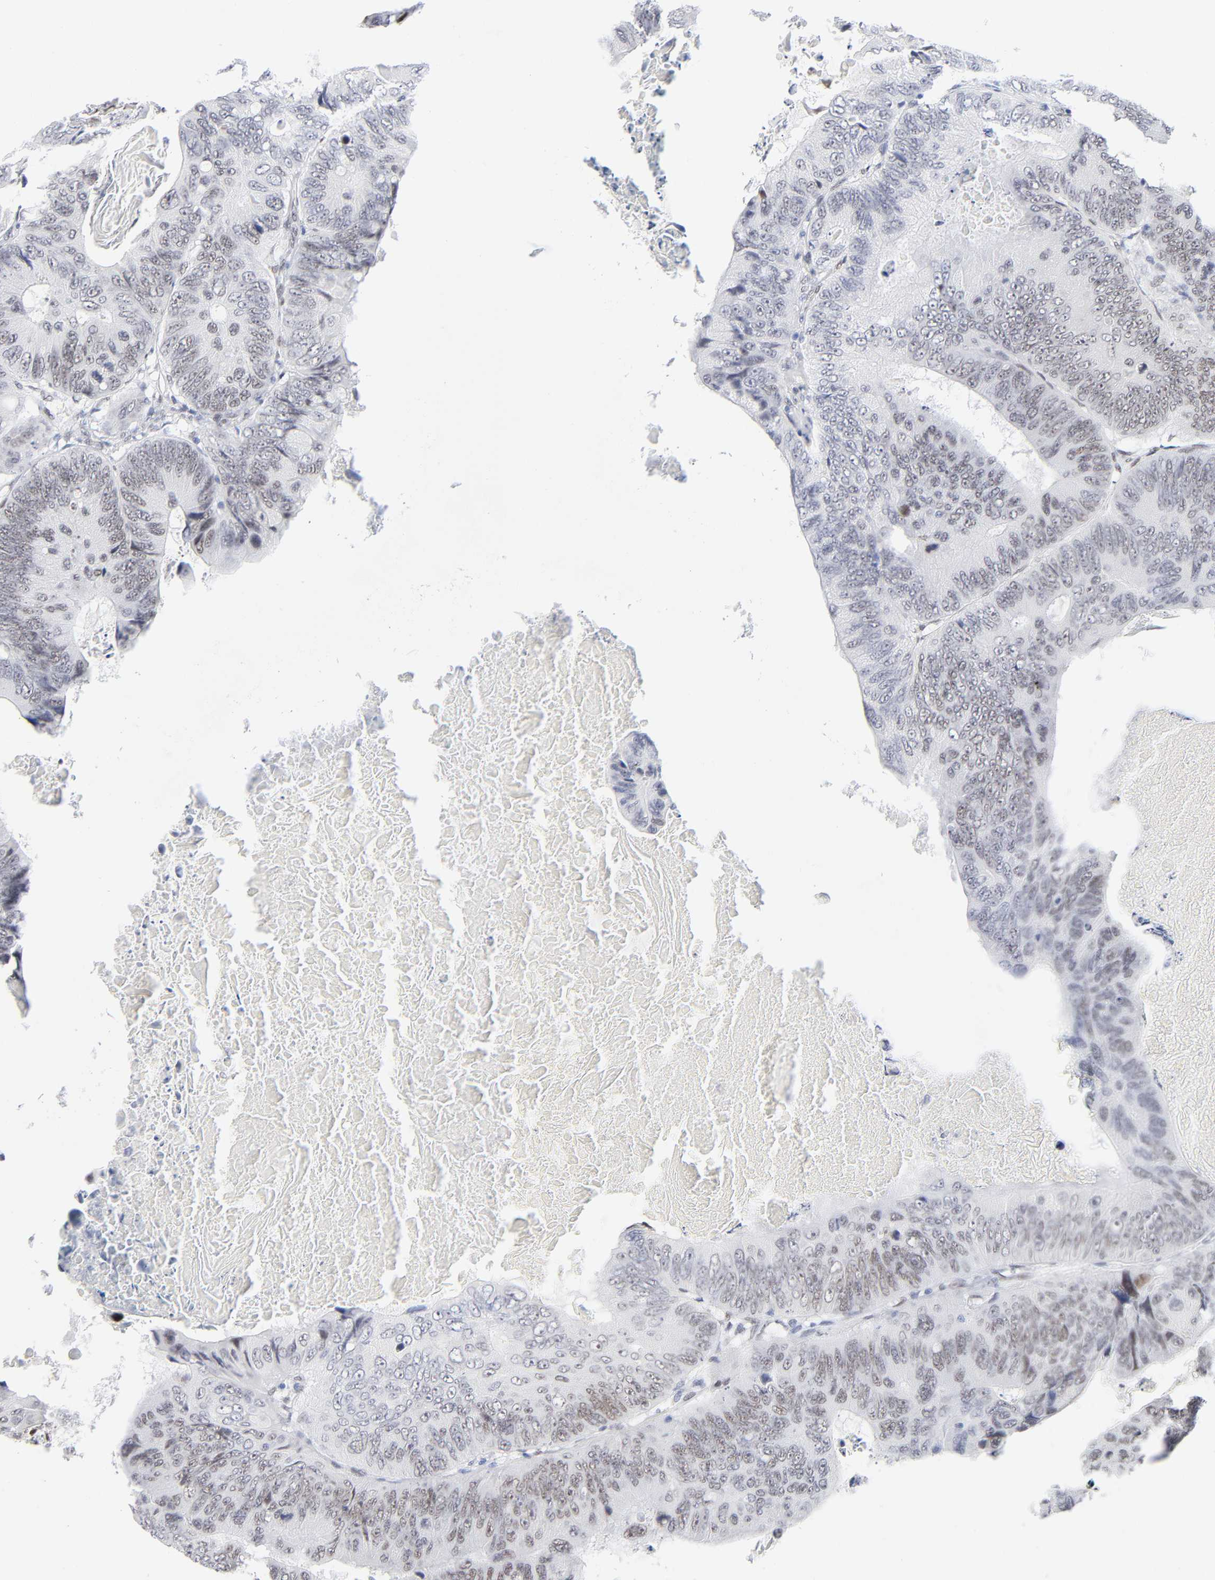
{"staining": {"intensity": "weak", "quantity": "25%-75%", "location": "nuclear"}, "tissue": "colorectal cancer", "cell_type": "Tumor cells", "image_type": "cancer", "snomed": [{"axis": "morphology", "description": "Adenocarcinoma, NOS"}, {"axis": "topography", "description": "Colon"}], "caption": "Immunohistochemical staining of adenocarcinoma (colorectal) displays weak nuclear protein expression in approximately 25%-75% of tumor cells. (brown staining indicates protein expression, while blue staining denotes nuclei).", "gene": "NFIC", "patient": {"sex": "female", "age": 55}}